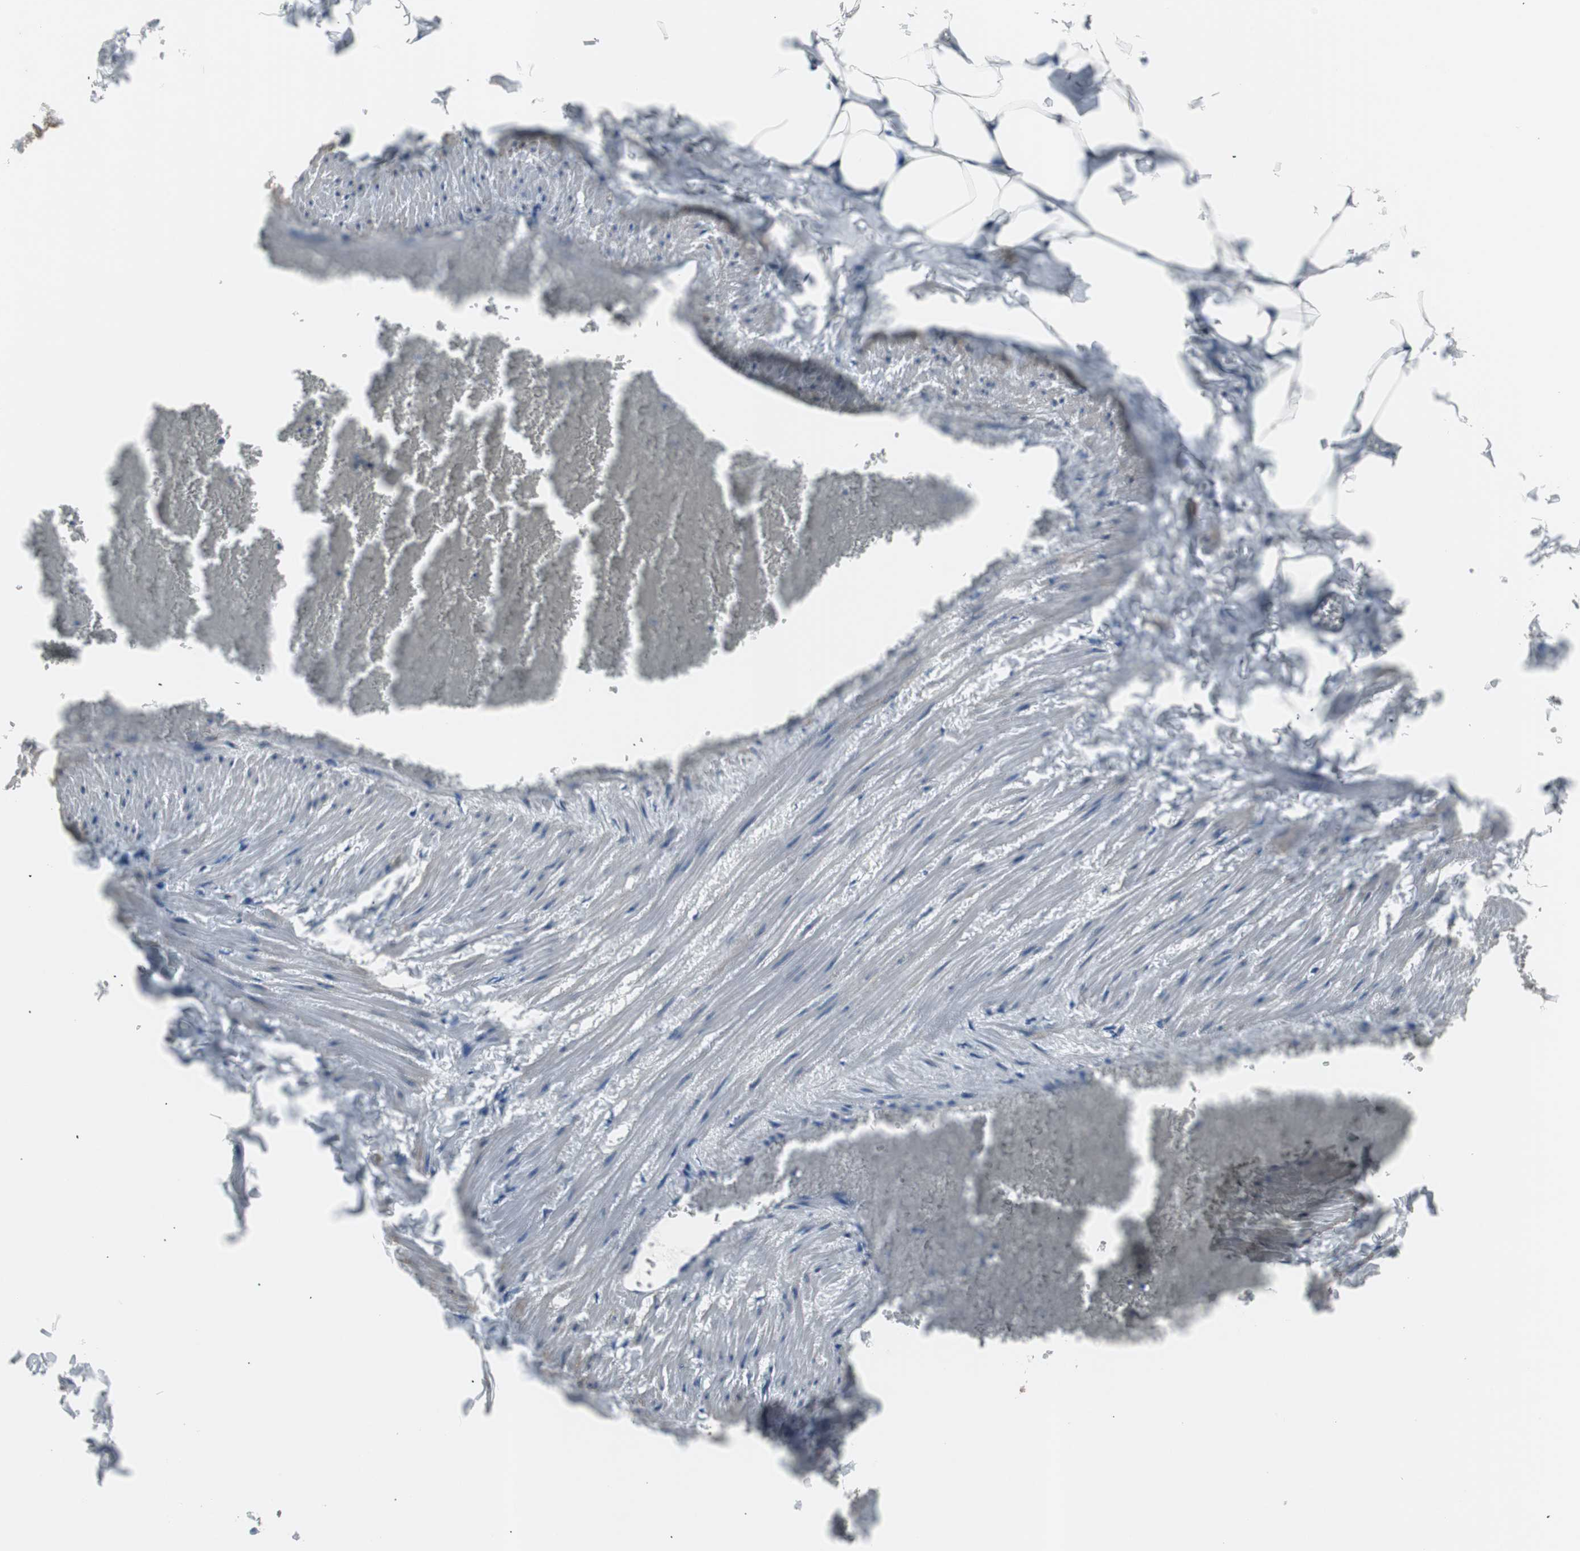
{"staining": {"intensity": "weak", "quantity": "<25%", "location": "cytoplasmic/membranous"}, "tissue": "adipose tissue", "cell_type": "Adipocytes", "image_type": "normal", "snomed": [{"axis": "morphology", "description": "Normal tissue, NOS"}, {"axis": "topography", "description": "Vascular tissue"}], "caption": "A micrograph of human adipose tissue is negative for staining in adipocytes.", "gene": "PCYT1B", "patient": {"sex": "male", "age": 41}}